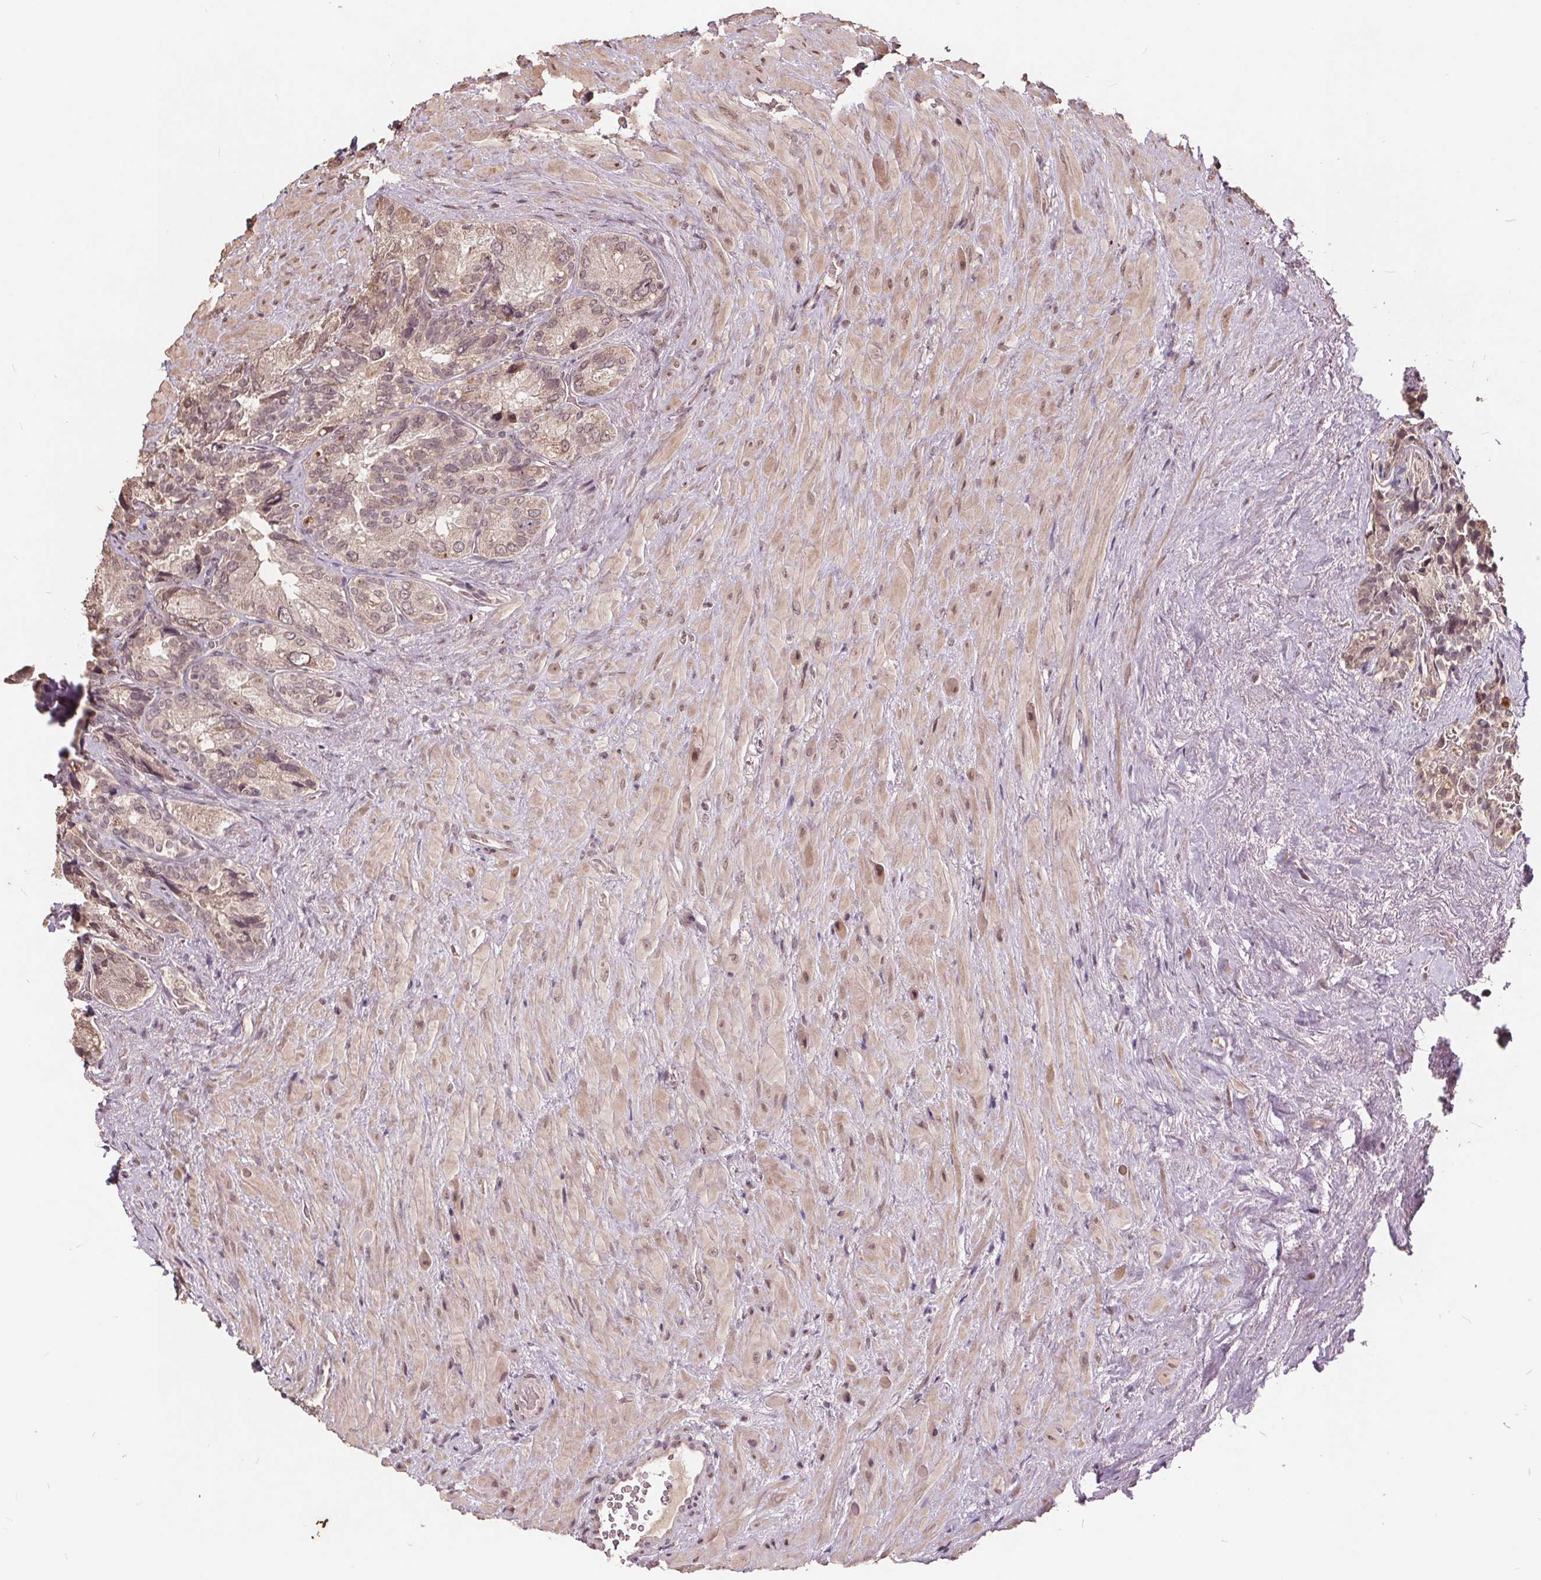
{"staining": {"intensity": "weak", "quantity": ">75%", "location": "cytoplasmic/membranous,nuclear"}, "tissue": "seminal vesicle", "cell_type": "Glandular cells", "image_type": "normal", "snomed": [{"axis": "morphology", "description": "Normal tissue, NOS"}, {"axis": "topography", "description": "Seminal veicle"}], "caption": "Seminal vesicle stained with a brown dye shows weak cytoplasmic/membranous,nuclear positive staining in approximately >75% of glandular cells.", "gene": "DNMT3B", "patient": {"sex": "male", "age": 69}}